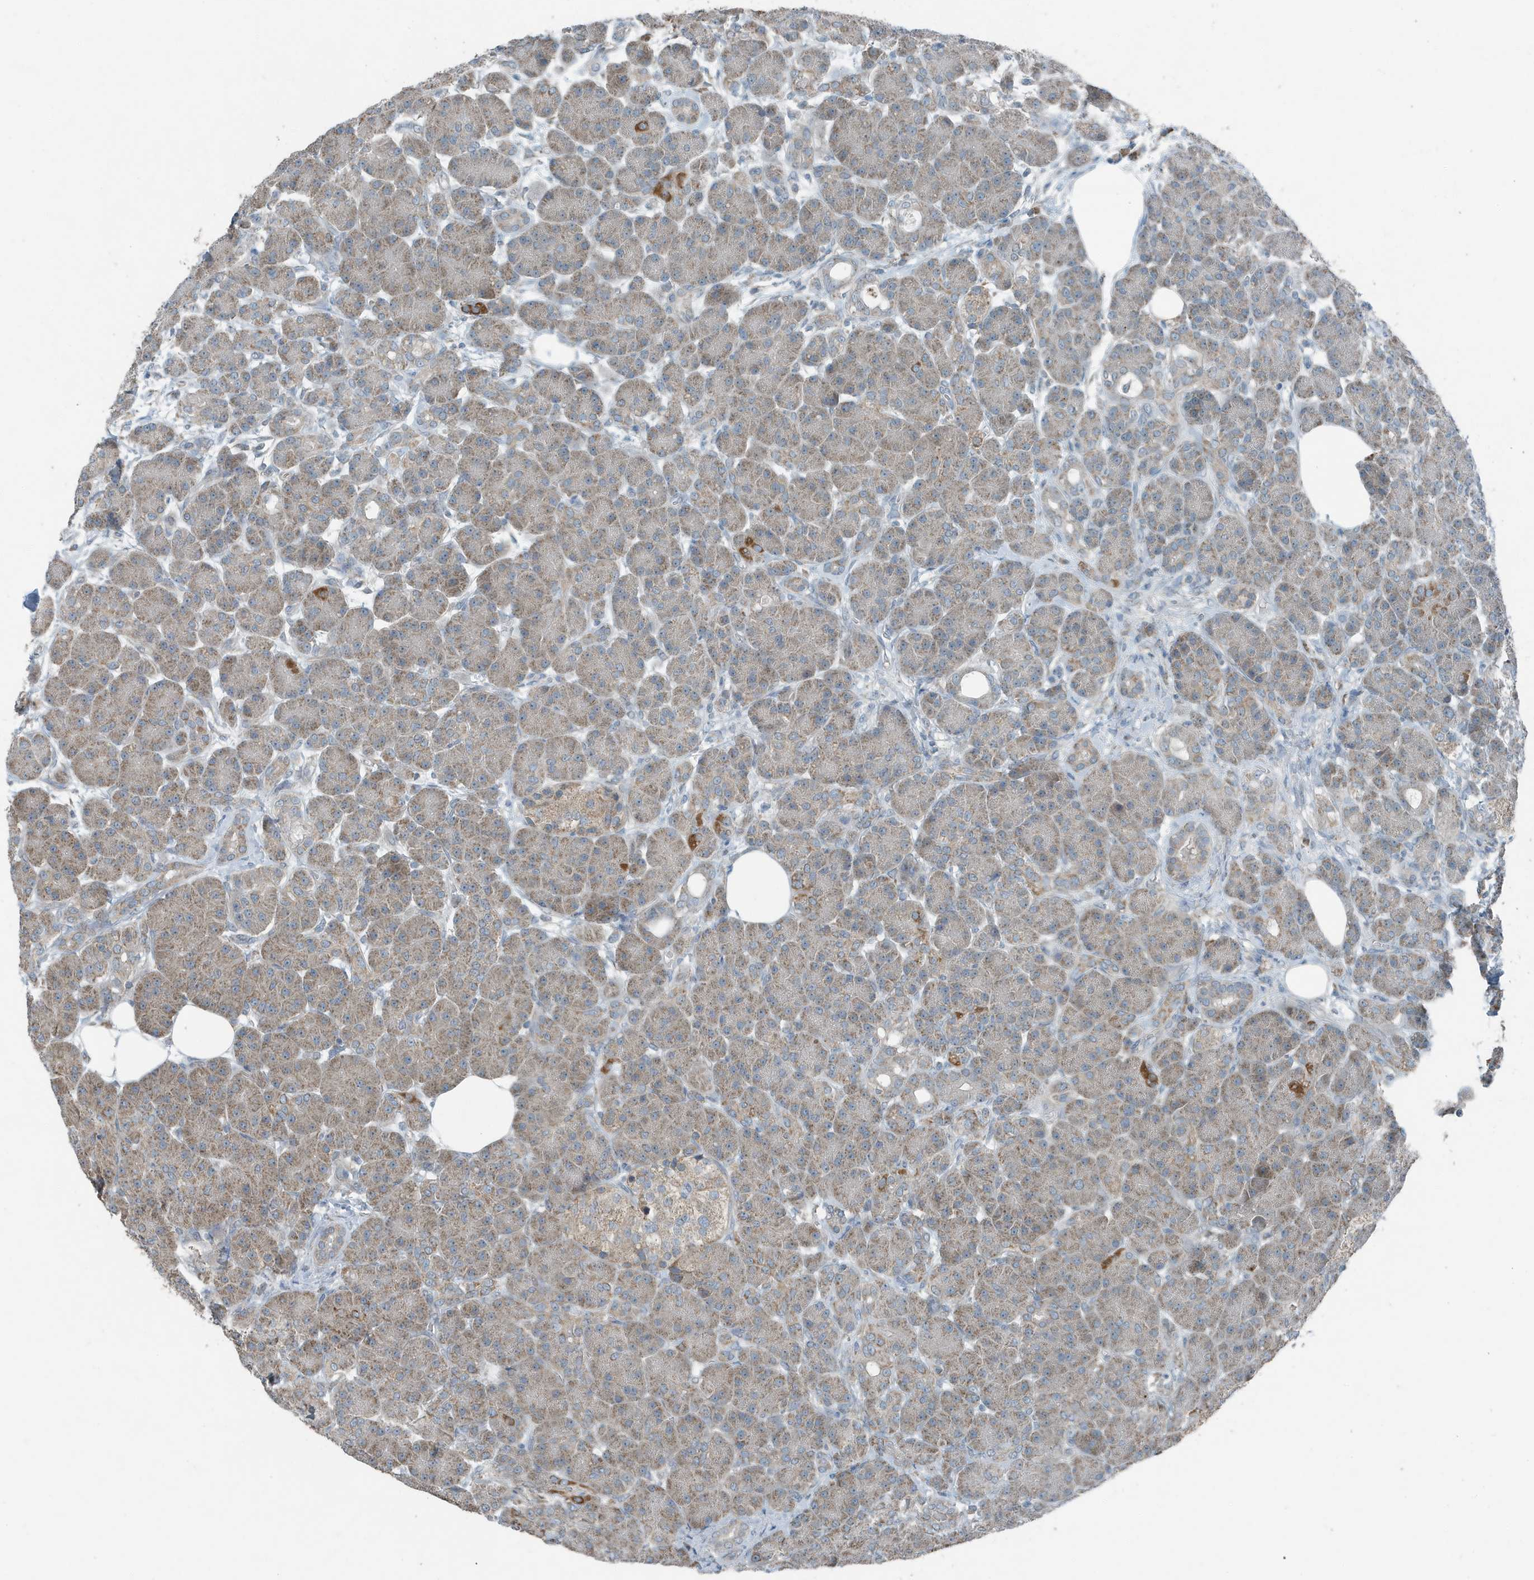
{"staining": {"intensity": "moderate", "quantity": ">75%", "location": "cytoplasmic/membranous"}, "tissue": "pancreas", "cell_type": "Exocrine glandular cells", "image_type": "normal", "snomed": [{"axis": "morphology", "description": "Normal tissue, NOS"}, {"axis": "topography", "description": "Pancreas"}], "caption": "Immunohistochemistry micrograph of unremarkable pancreas: pancreas stained using immunohistochemistry (IHC) displays medium levels of moderate protein expression localized specifically in the cytoplasmic/membranous of exocrine glandular cells, appearing as a cytoplasmic/membranous brown color.", "gene": "MT", "patient": {"sex": "male", "age": 63}}